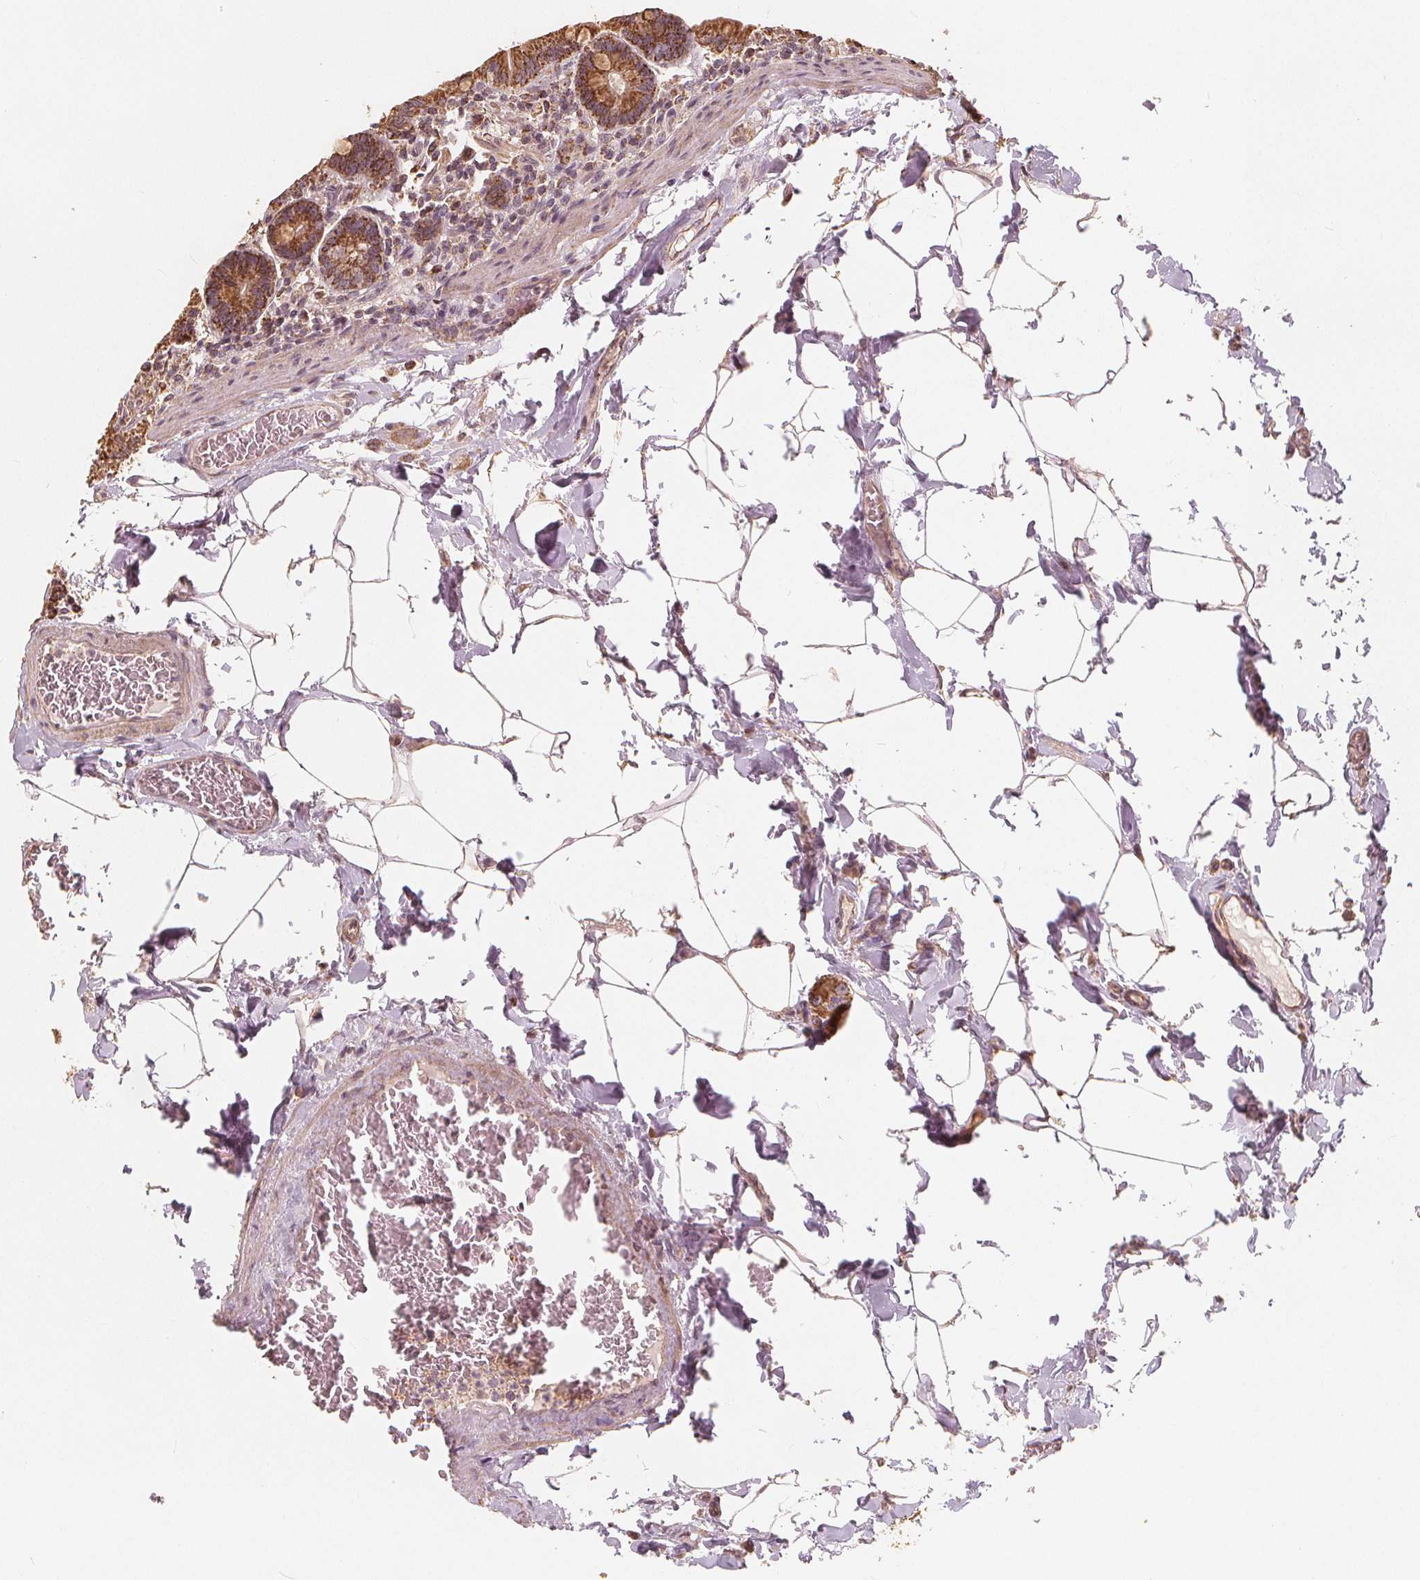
{"staining": {"intensity": "moderate", "quantity": ">75%", "location": "cytoplasmic/membranous"}, "tissue": "small intestine", "cell_type": "Glandular cells", "image_type": "normal", "snomed": [{"axis": "morphology", "description": "Normal tissue, NOS"}, {"axis": "topography", "description": "Small intestine"}], "caption": "IHC image of unremarkable small intestine: human small intestine stained using immunohistochemistry demonstrates medium levels of moderate protein expression localized specifically in the cytoplasmic/membranous of glandular cells, appearing as a cytoplasmic/membranous brown color.", "gene": "PEX26", "patient": {"sex": "male", "age": 37}}